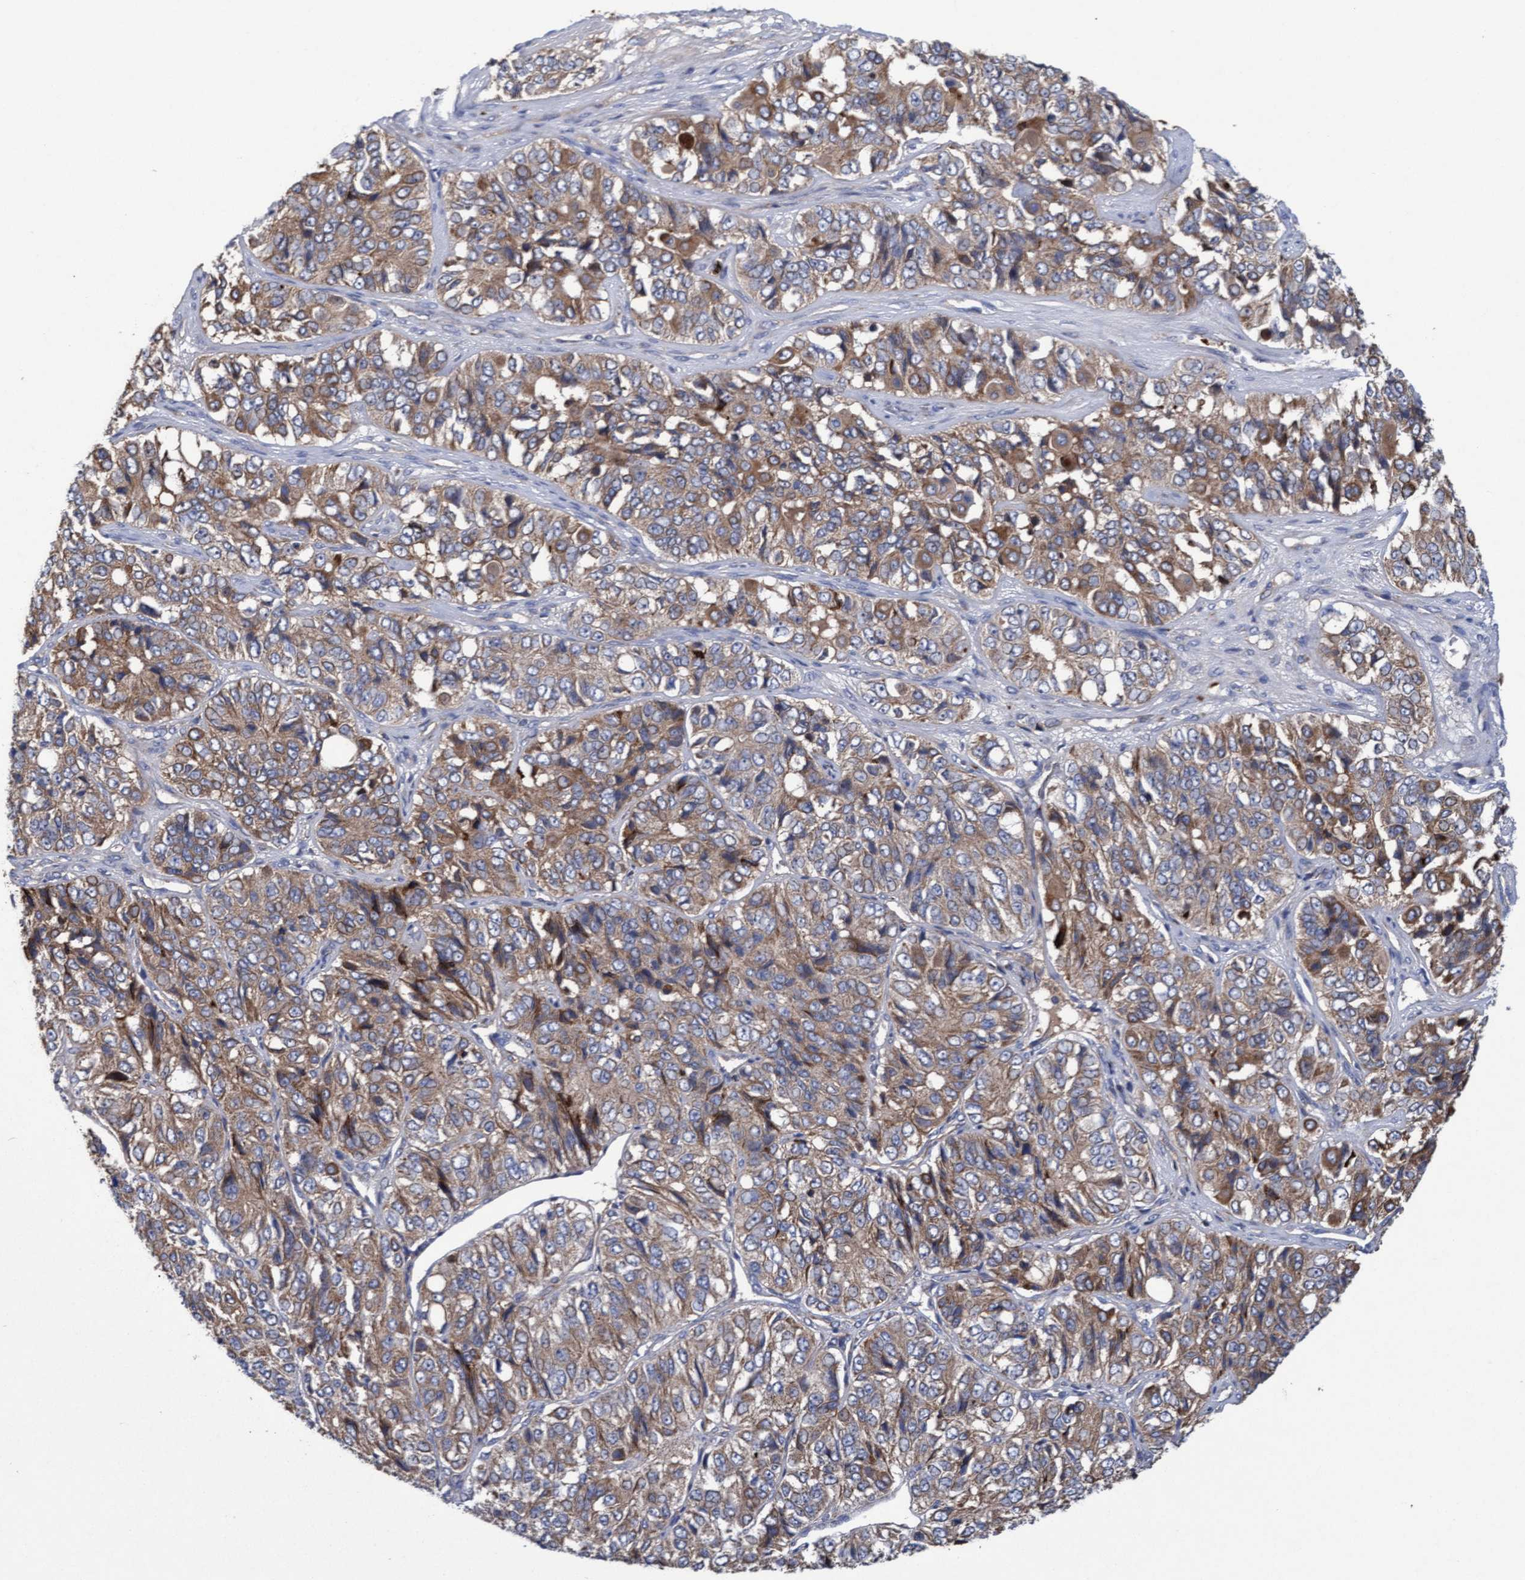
{"staining": {"intensity": "moderate", "quantity": ">75%", "location": "cytoplasmic/membranous"}, "tissue": "ovarian cancer", "cell_type": "Tumor cells", "image_type": "cancer", "snomed": [{"axis": "morphology", "description": "Carcinoma, endometroid"}, {"axis": "topography", "description": "Ovary"}], "caption": "Immunohistochemical staining of human ovarian endometroid carcinoma exhibits medium levels of moderate cytoplasmic/membranous protein staining in about >75% of tumor cells.", "gene": "MRPL38", "patient": {"sex": "female", "age": 51}}